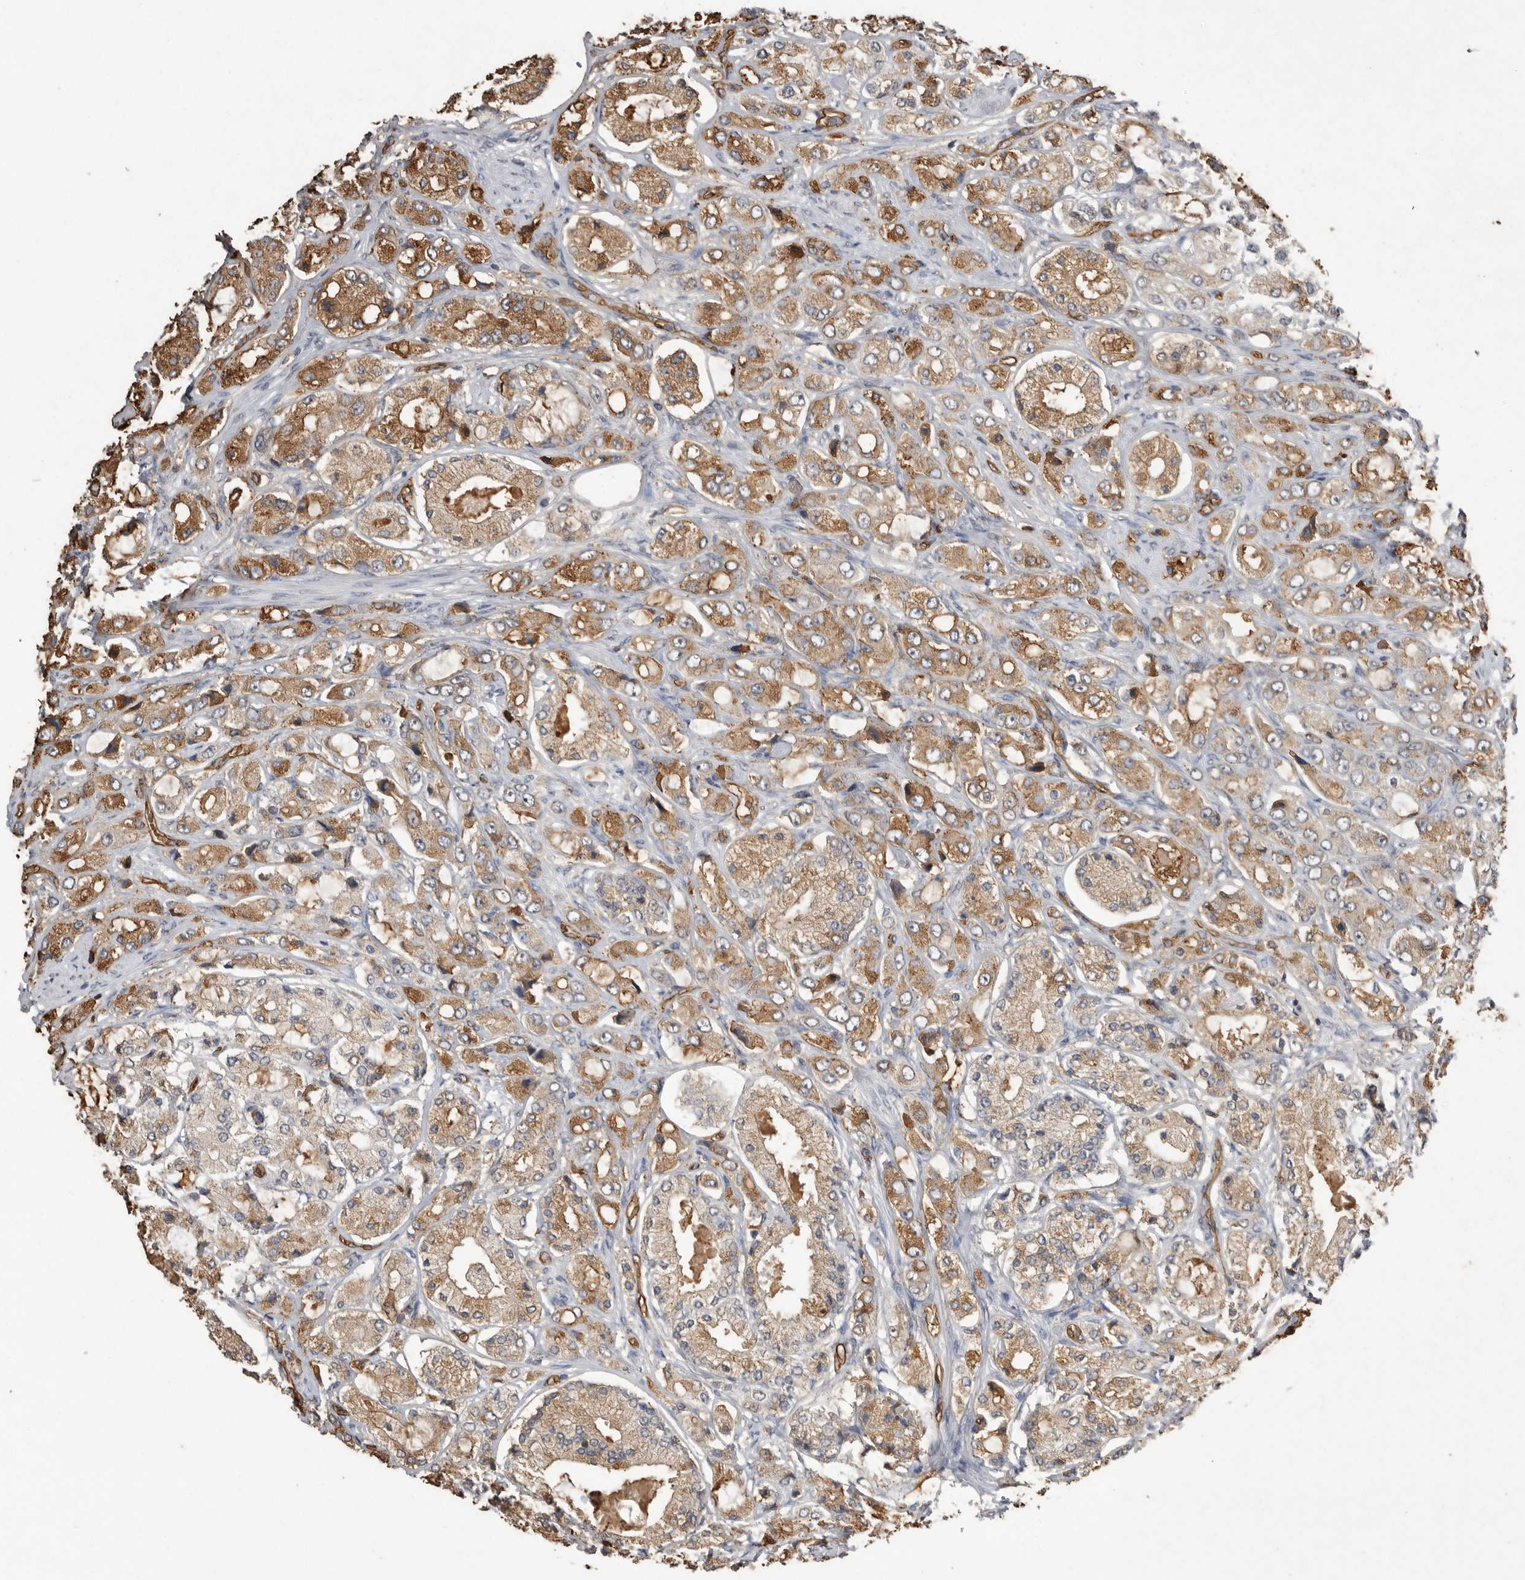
{"staining": {"intensity": "moderate", "quantity": ">75%", "location": "cytoplasmic/membranous"}, "tissue": "prostate cancer", "cell_type": "Tumor cells", "image_type": "cancer", "snomed": [{"axis": "morphology", "description": "Adenocarcinoma, High grade"}, {"axis": "topography", "description": "Prostate"}], "caption": "The immunohistochemical stain labels moderate cytoplasmic/membranous expression in tumor cells of prostate cancer tissue. The protein is stained brown, and the nuclei are stained in blue (DAB (3,3'-diaminobenzidine) IHC with brightfield microscopy, high magnification).", "gene": "IL27", "patient": {"sex": "male", "age": 65}}